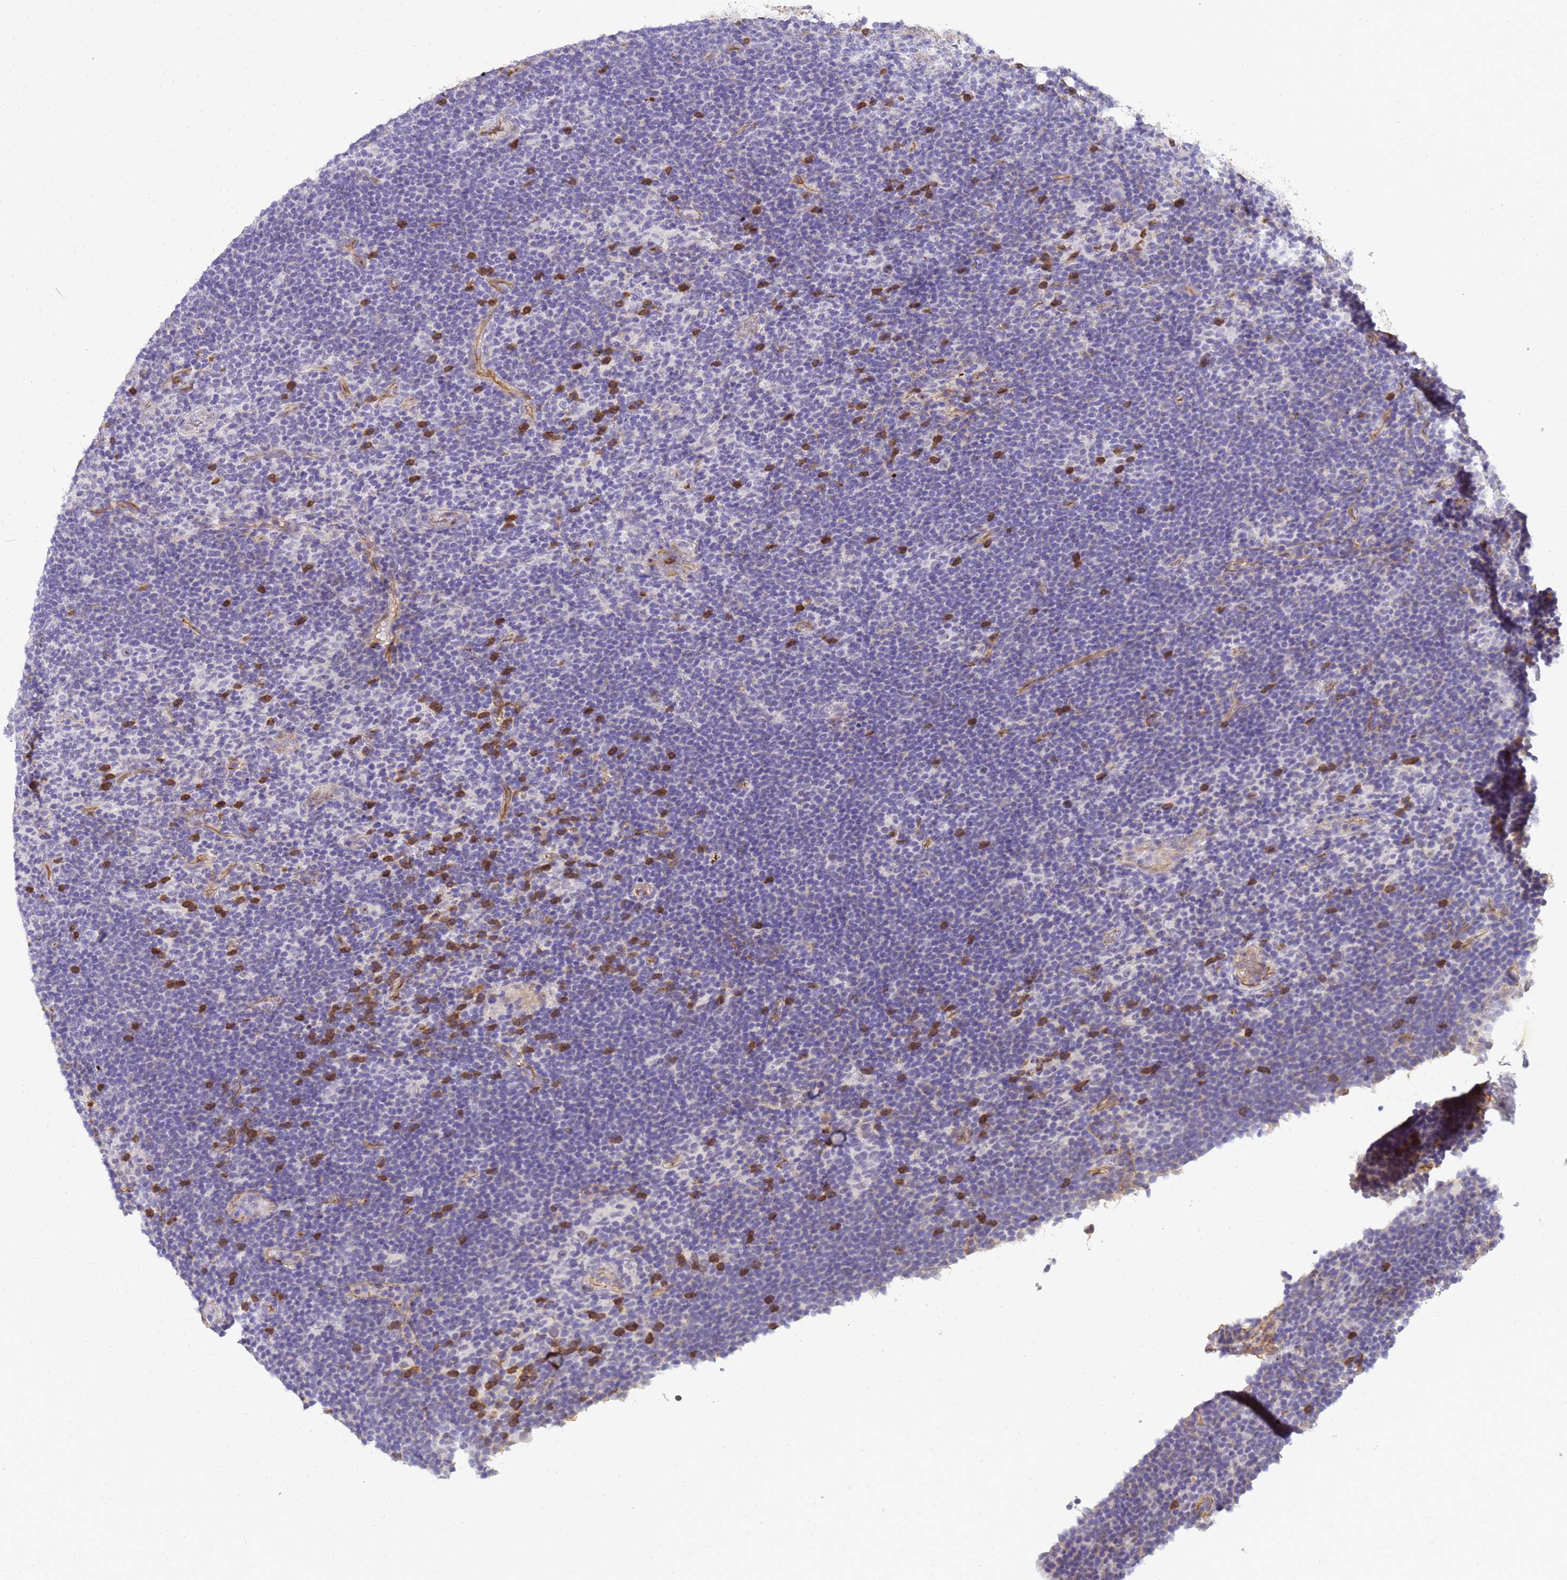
{"staining": {"intensity": "negative", "quantity": "none", "location": "none"}, "tissue": "lymphoma", "cell_type": "Tumor cells", "image_type": "cancer", "snomed": [{"axis": "morphology", "description": "Hodgkin's disease, NOS"}, {"axis": "topography", "description": "Lymph node"}], "caption": "DAB (3,3'-diaminobenzidine) immunohistochemical staining of human Hodgkin's disease displays no significant positivity in tumor cells. (DAB immunohistochemistry with hematoxylin counter stain).", "gene": "GON4L", "patient": {"sex": "female", "age": 57}}